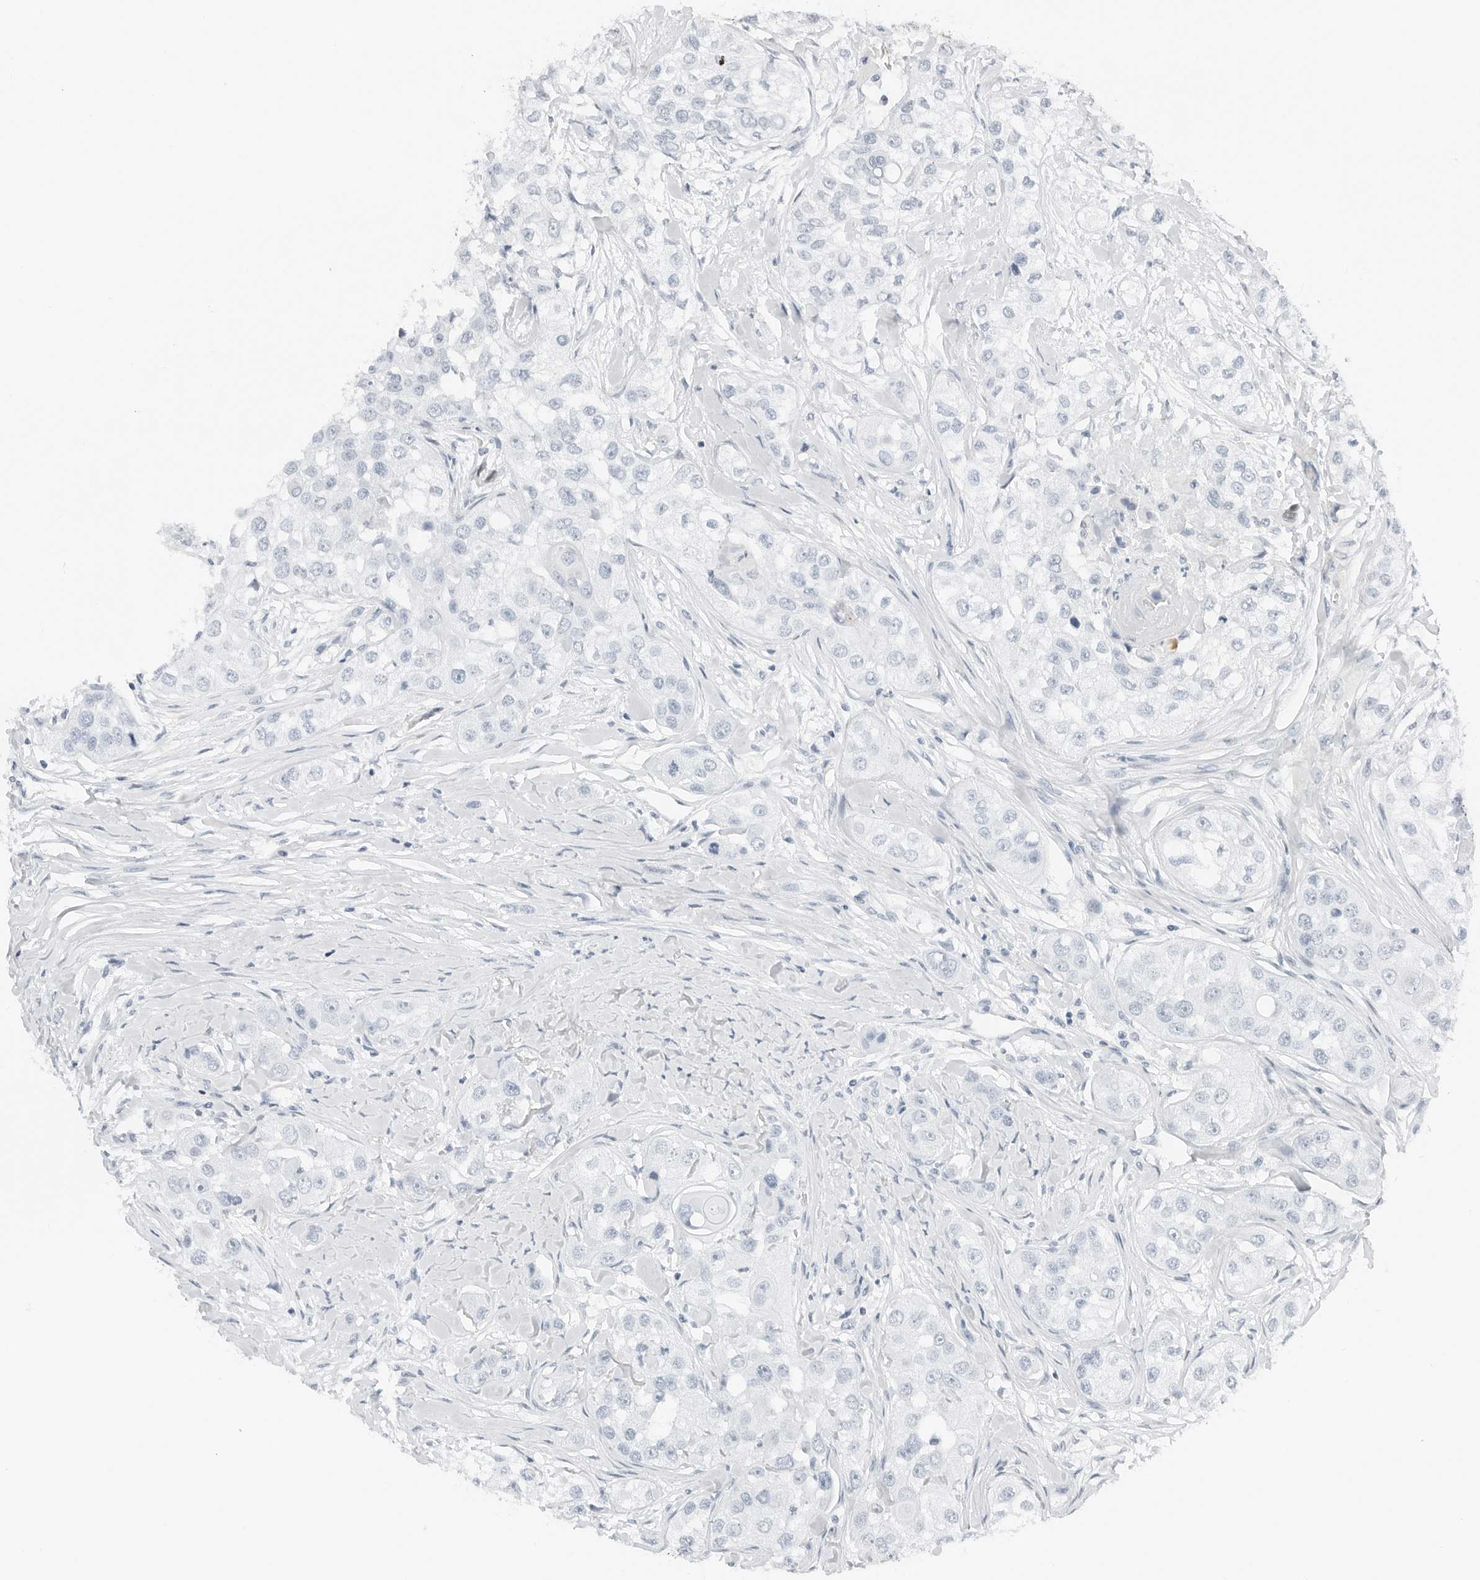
{"staining": {"intensity": "negative", "quantity": "none", "location": "none"}, "tissue": "head and neck cancer", "cell_type": "Tumor cells", "image_type": "cancer", "snomed": [{"axis": "morphology", "description": "Normal tissue, NOS"}, {"axis": "morphology", "description": "Squamous cell carcinoma, NOS"}, {"axis": "topography", "description": "Skeletal muscle"}, {"axis": "topography", "description": "Head-Neck"}], "caption": "DAB immunohistochemical staining of human squamous cell carcinoma (head and neck) exhibits no significant staining in tumor cells.", "gene": "NTMT2", "patient": {"sex": "male", "age": 51}}